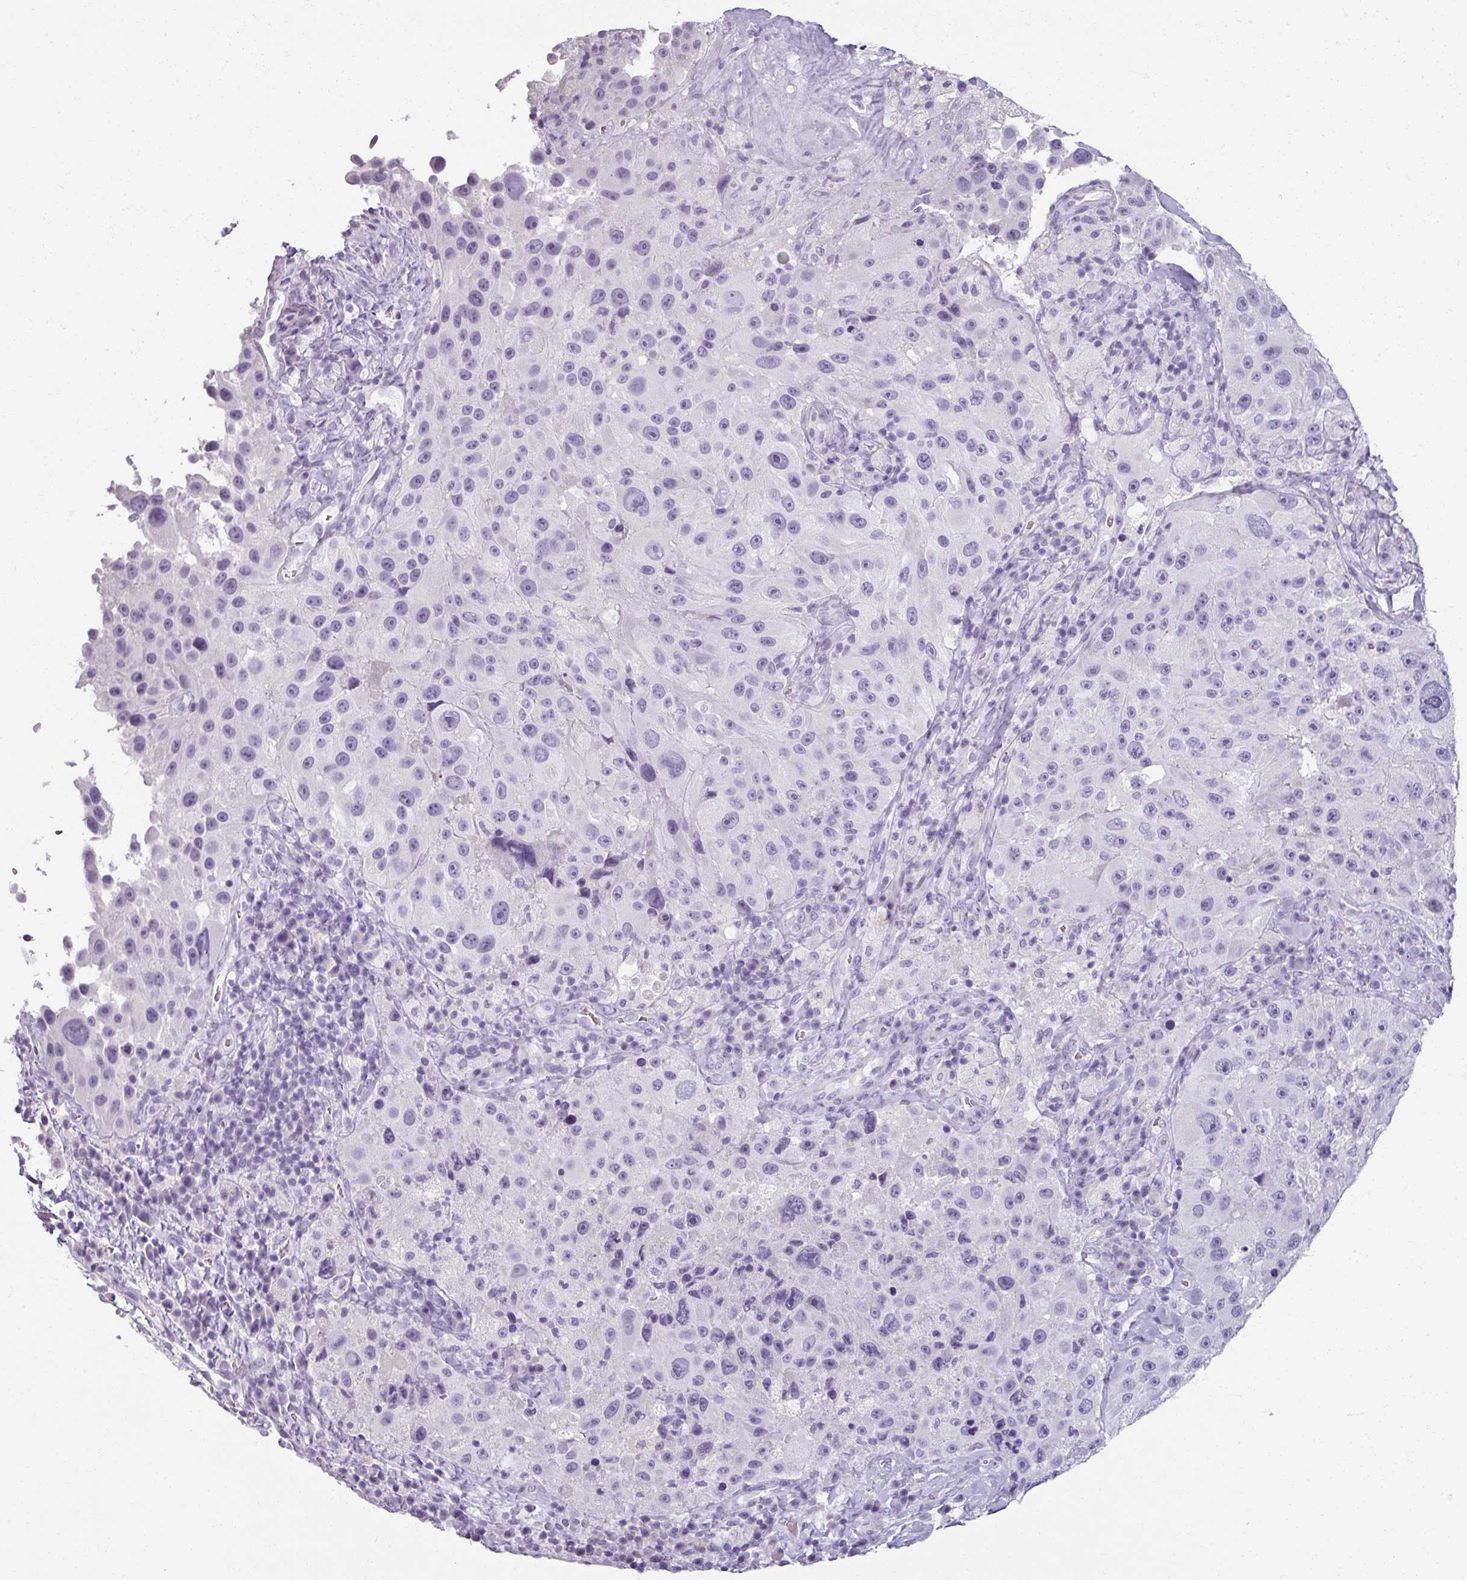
{"staining": {"intensity": "negative", "quantity": "none", "location": "none"}, "tissue": "melanoma", "cell_type": "Tumor cells", "image_type": "cancer", "snomed": [{"axis": "morphology", "description": "Malignant melanoma, Metastatic site"}, {"axis": "topography", "description": "Lymph node"}], "caption": "Immunohistochemistry photomicrograph of human melanoma stained for a protein (brown), which reveals no expression in tumor cells.", "gene": "REG3G", "patient": {"sex": "male", "age": 62}}